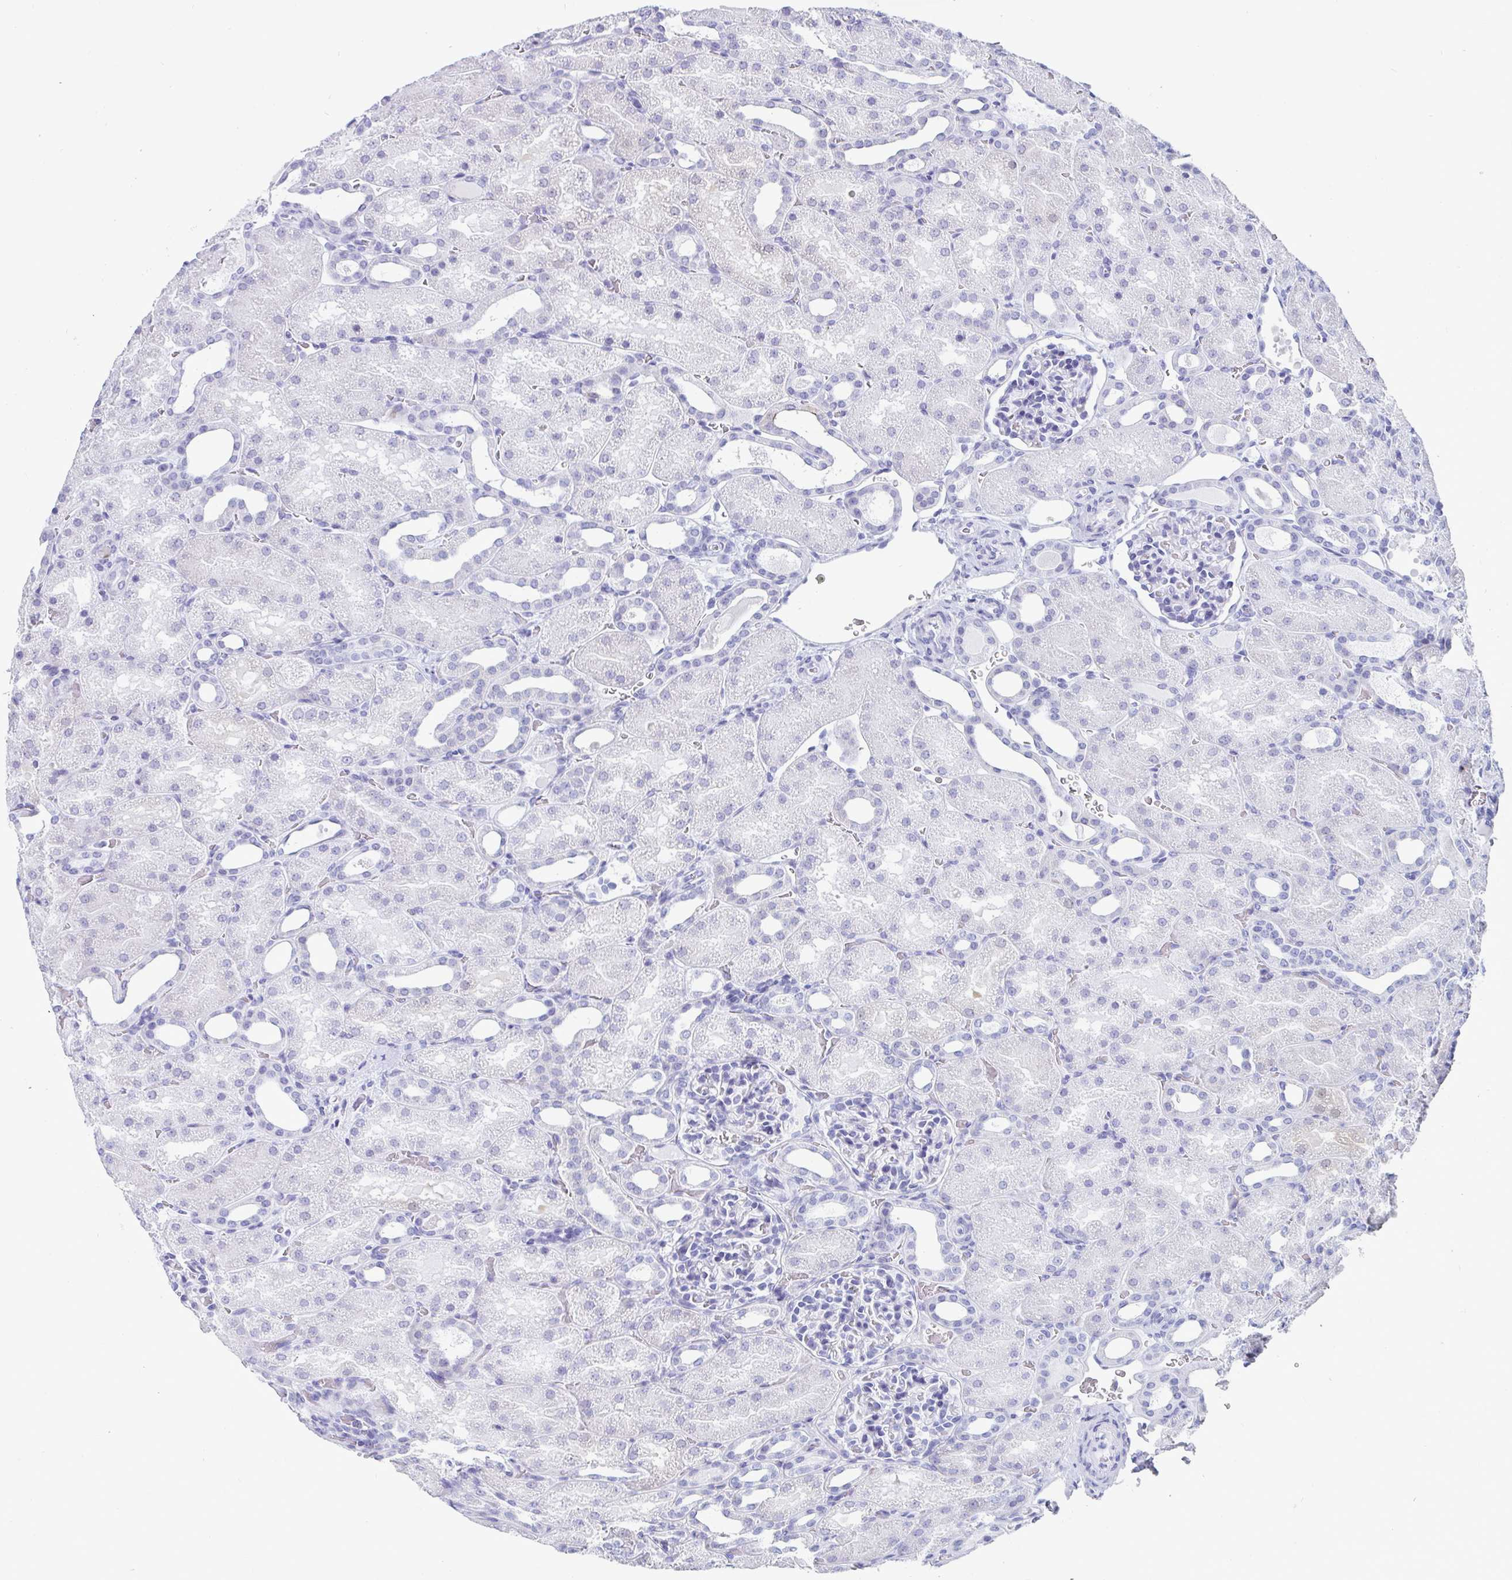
{"staining": {"intensity": "negative", "quantity": "none", "location": "none"}, "tissue": "kidney", "cell_type": "Cells in glomeruli", "image_type": "normal", "snomed": [{"axis": "morphology", "description": "Normal tissue, NOS"}, {"axis": "topography", "description": "Kidney"}], "caption": "Immunohistochemistry image of unremarkable human kidney stained for a protein (brown), which reveals no expression in cells in glomeruli.", "gene": "GKN2", "patient": {"sex": "male", "age": 2}}